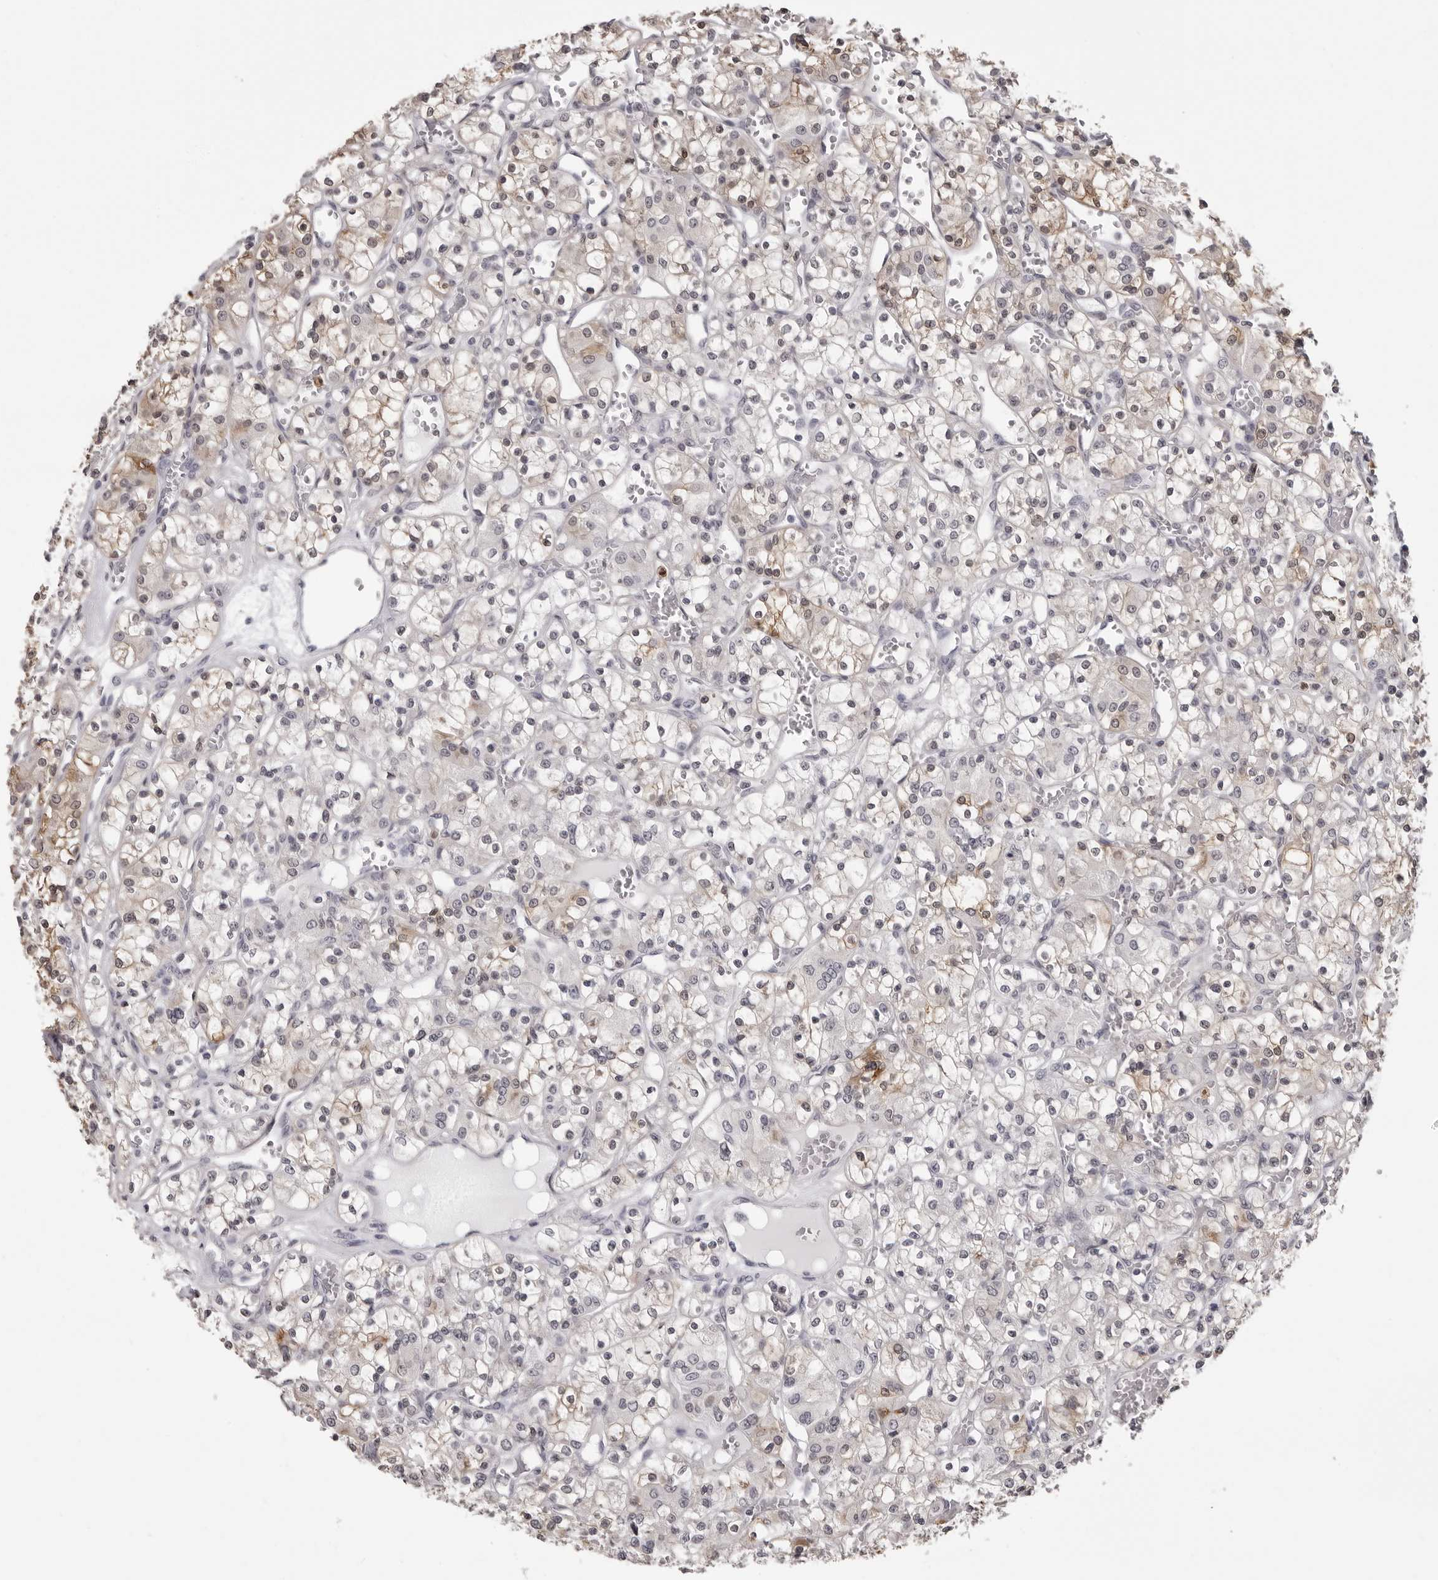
{"staining": {"intensity": "weak", "quantity": "<25%", "location": "cytoplasmic/membranous"}, "tissue": "renal cancer", "cell_type": "Tumor cells", "image_type": "cancer", "snomed": [{"axis": "morphology", "description": "Adenocarcinoma, NOS"}, {"axis": "topography", "description": "Kidney"}], "caption": "An image of human adenocarcinoma (renal) is negative for staining in tumor cells. (DAB immunohistochemistry with hematoxylin counter stain).", "gene": "IL31", "patient": {"sex": "female", "age": 59}}